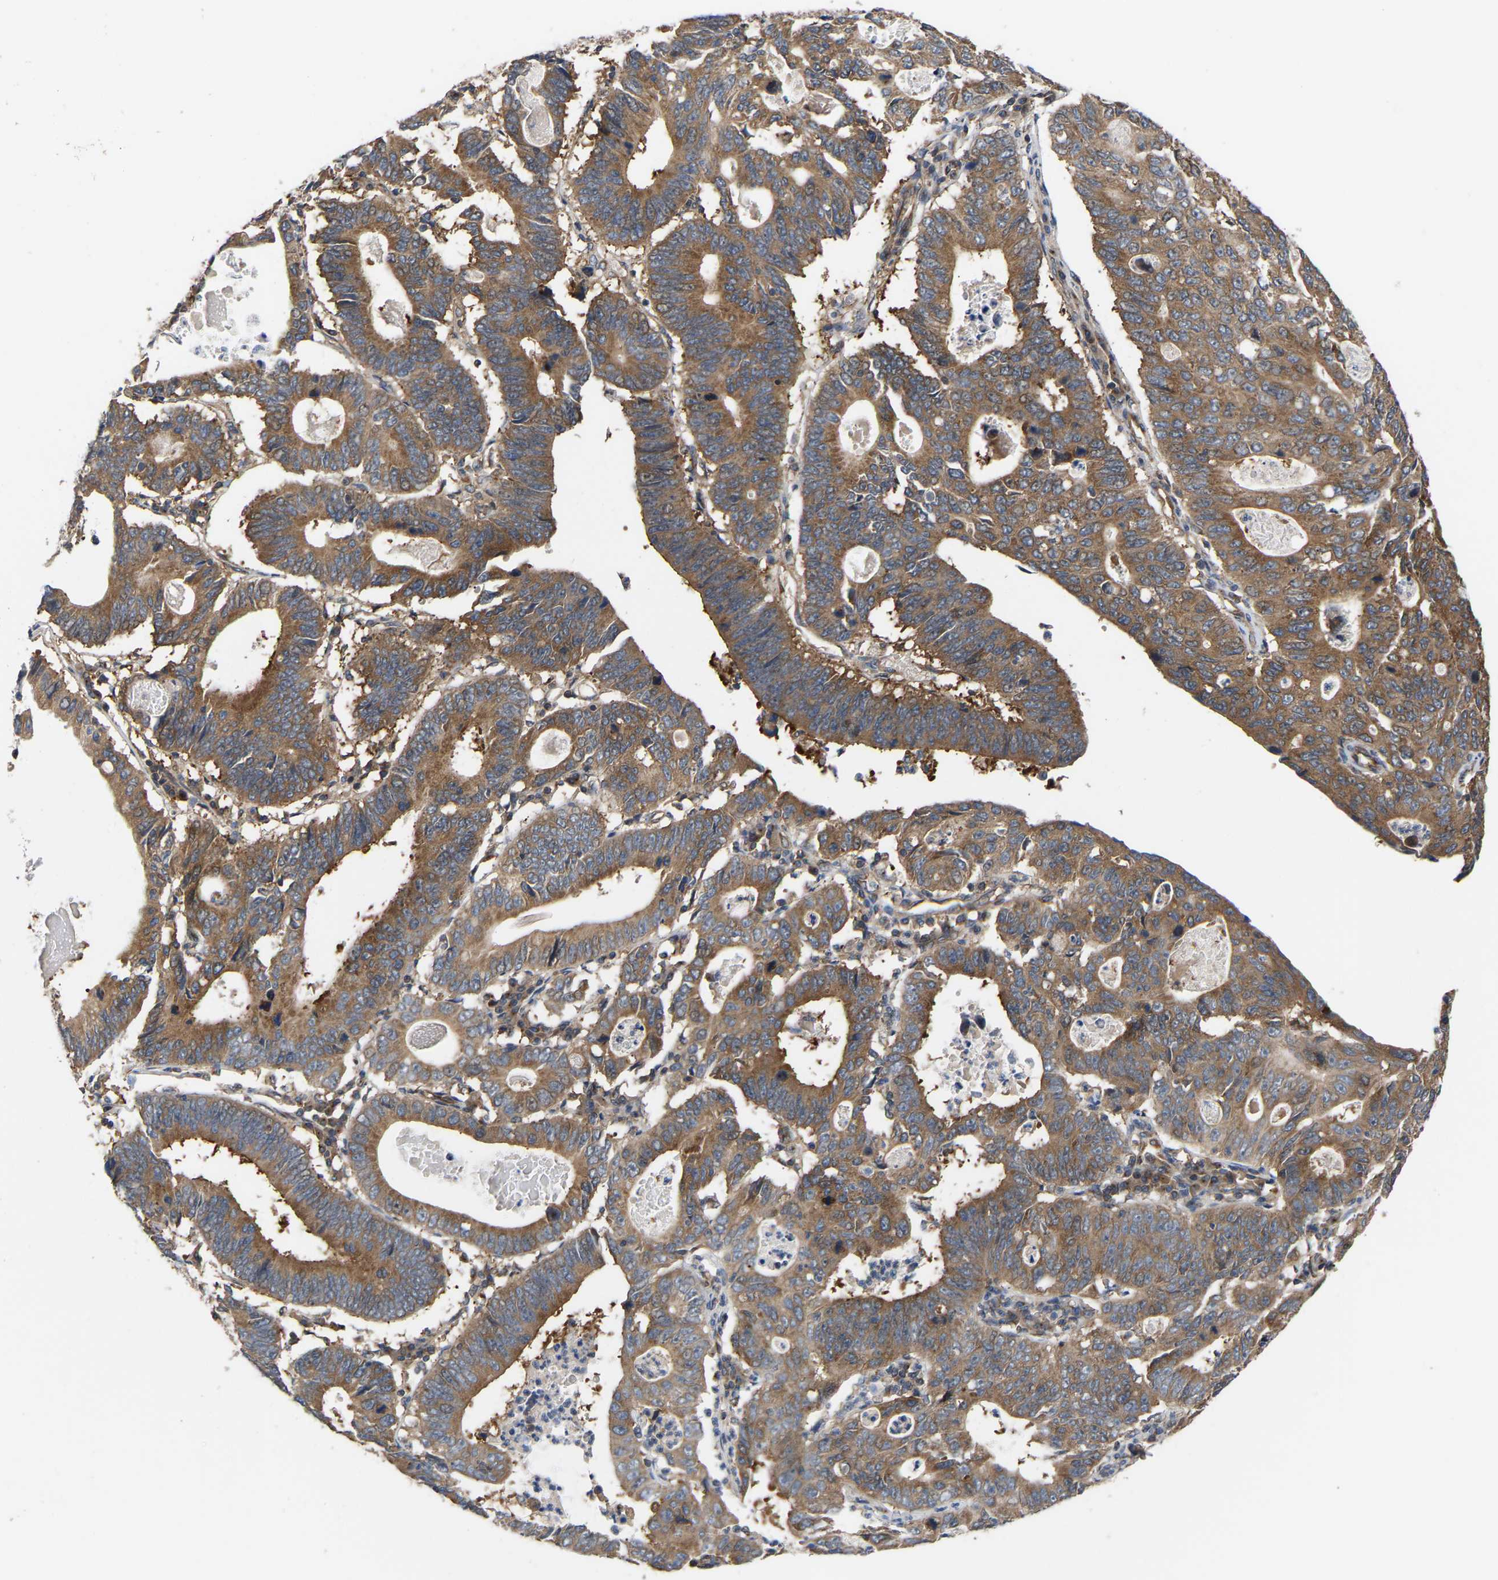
{"staining": {"intensity": "moderate", "quantity": ">75%", "location": "cytoplasmic/membranous"}, "tissue": "stomach cancer", "cell_type": "Tumor cells", "image_type": "cancer", "snomed": [{"axis": "morphology", "description": "Adenocarcinoma, NOS"}, {"axis": "topography", "description": "Stomach"}], "caption": "Immunohistochemistry (IHC) image of neoplastic tissue: stomach cancer (adenocarcinoma) stained using immunohistochemistry reveals medium levels of moderate protein expression localized specifically in the cytoplasmic/membranous of tumor cells, appearing as a cytoplasmic/membranous brown color.", "gene": "LAPTM4B", "patient": {"sex": "male", "age": 59}}